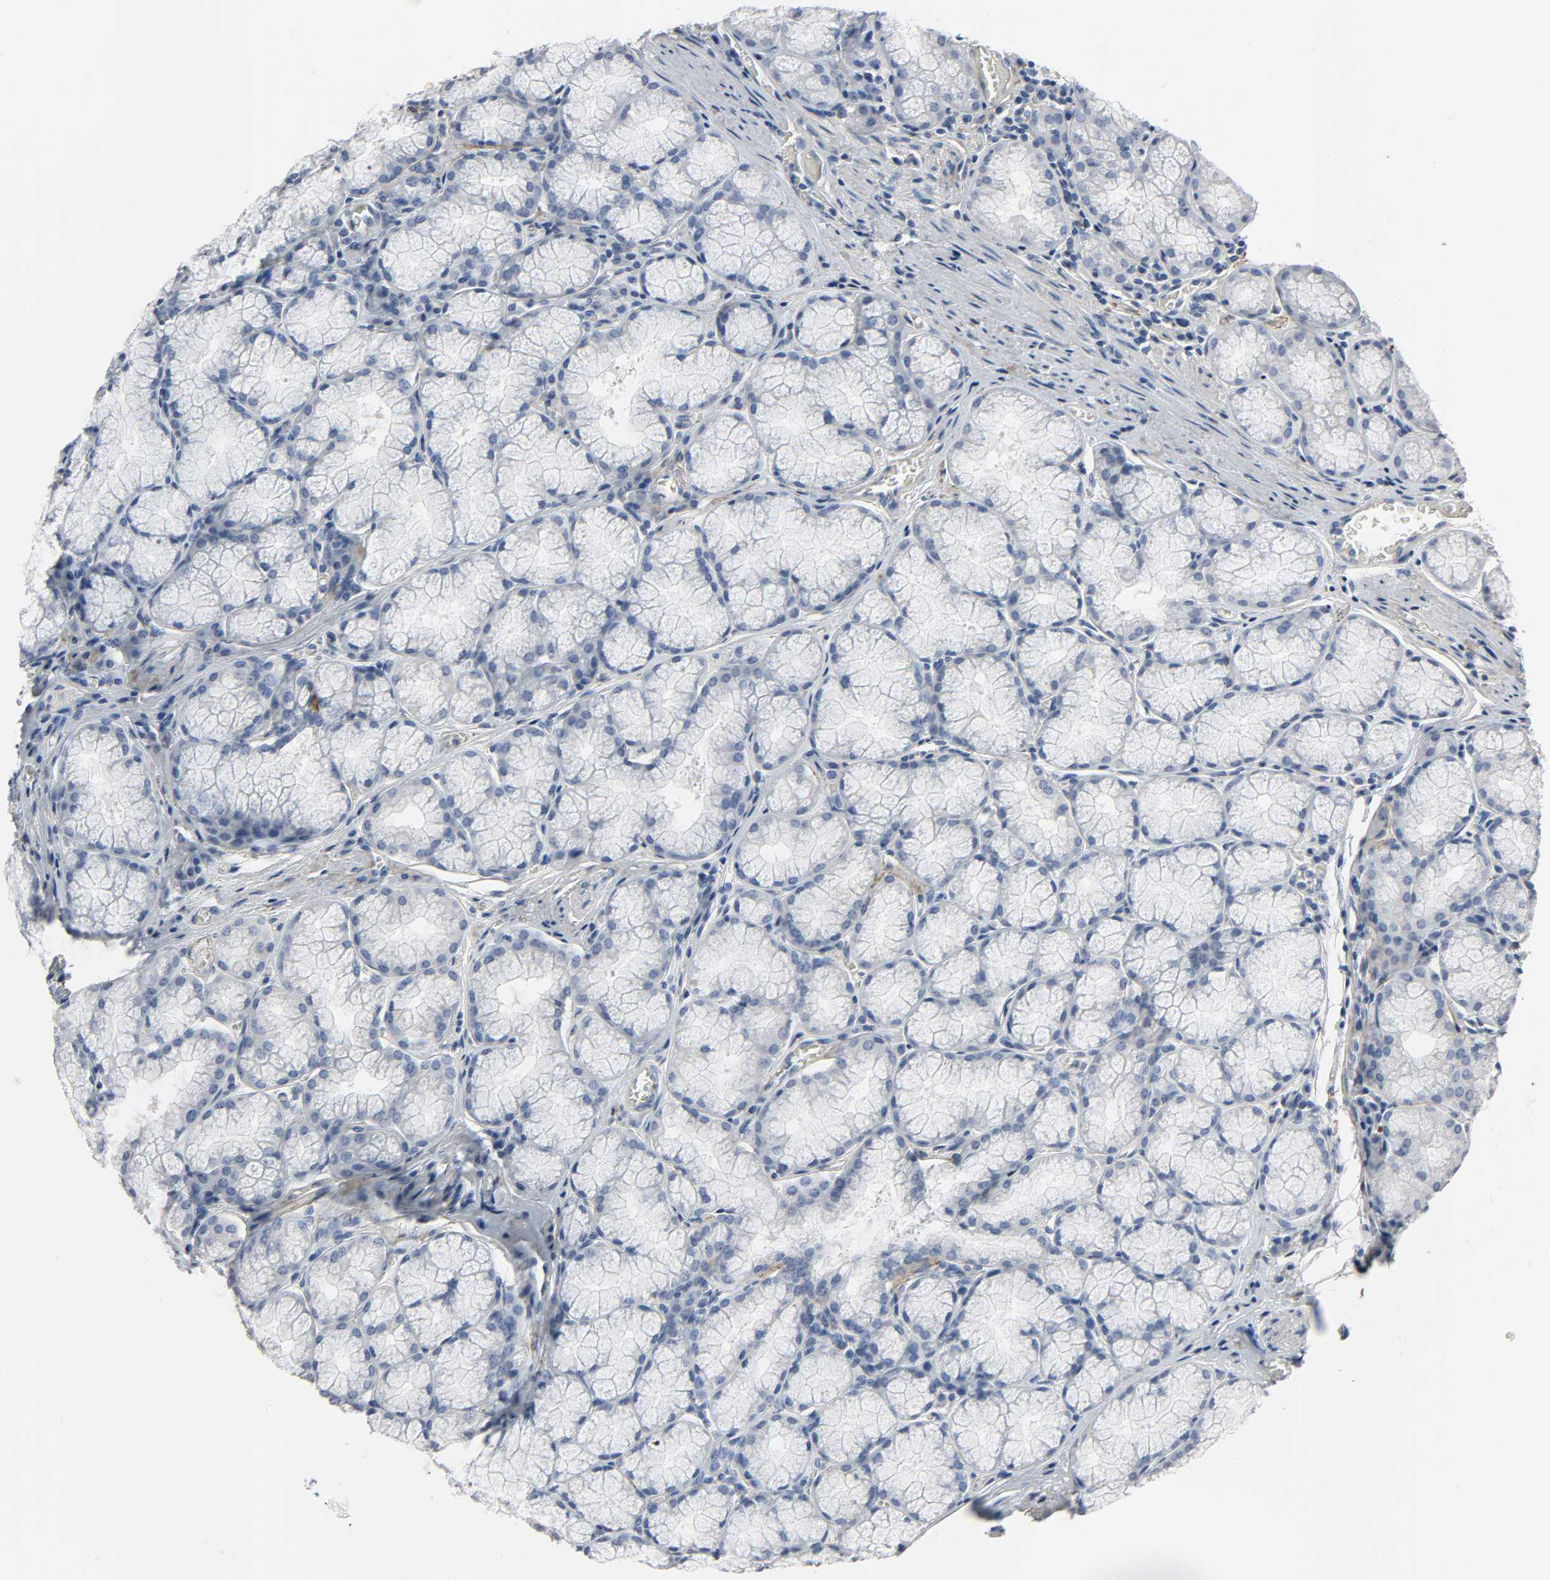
{"staining": {"intensity": "moderate", "quantity": "<25%", "location": "cytoplasmic/membranous"}, "tissue": "stomach", "cell_type": "Glandular cells", "image_type": "normal", "snomed": [{"axis": "morphology", "description": "Normal tissue, NOS"}, {"axis": "topography", "description": "Stomach, lower"}], "caption": "An IHC histopathology image of unremarkable tissue is shown. Protein staining in brown labels moderate cytoplasmic/membranous positivity in stomach within glandular cells.", "gene": "FBLN5", "patient": {"sex": "male", "age": 56}}